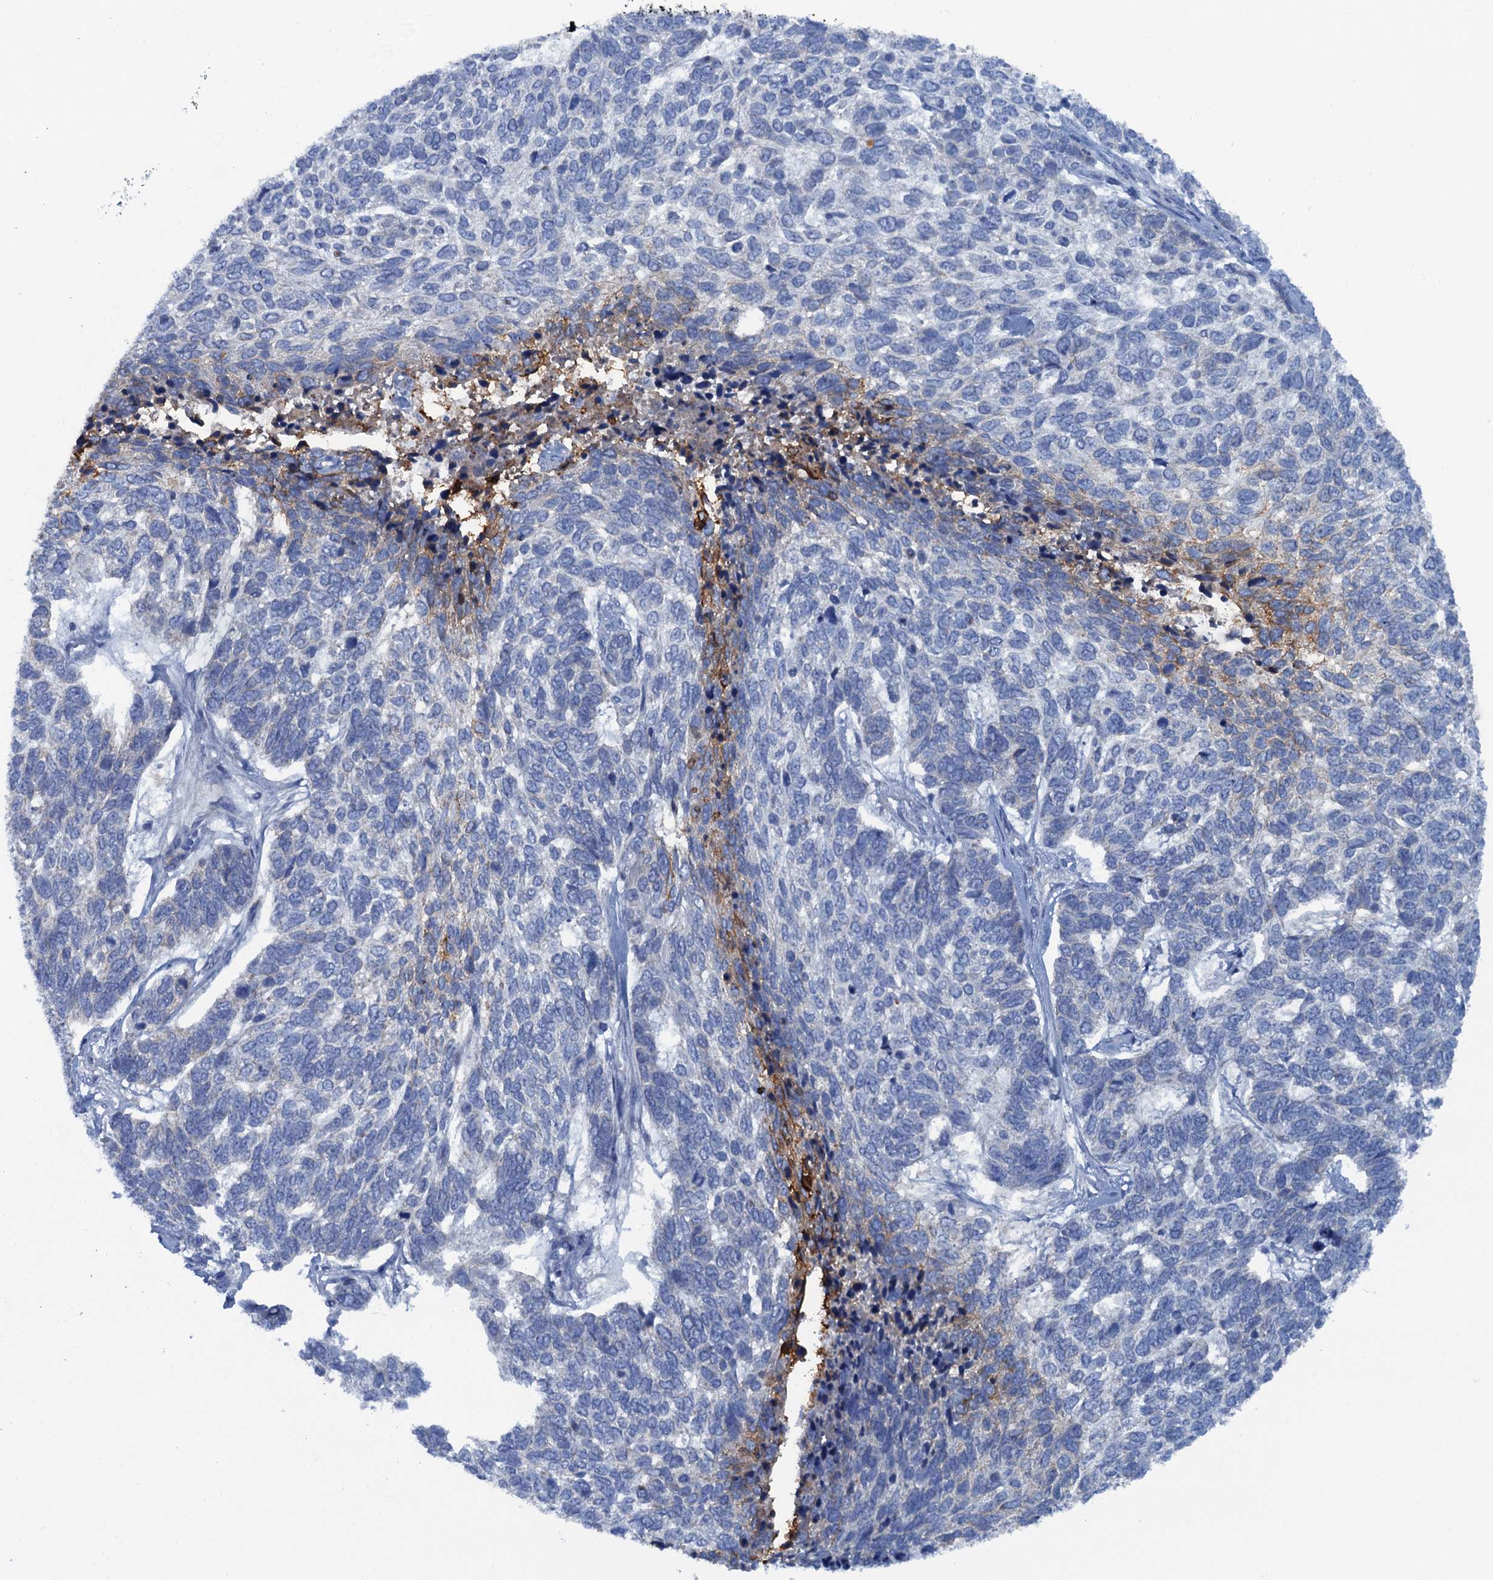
{"staining": {"intensity": "moderate", "quantity": "<25%", "location": "cytoplasmic/membranous"}, "tissue": "skin cancer", "cell_type": "Tumor cells", "image_type": "cancer", "snomed": [{"axis": "morphology", "description": "Basal cell carcinoma"}, {"axis": "topography", "description": "Skin"}], "caption": "DAB immunohistochemical staining of human basal cell carcinoma (skin) shows moderate cytoplasmic/membranous protein expression in about <25% of tumor cells. The protein is stained brown, and the nuclei are stained in blue (DAB IHC with brightfield microscopy, high magnification).", "gene": "MYADML2", "patient": {"sex": "female", "age": 65}}